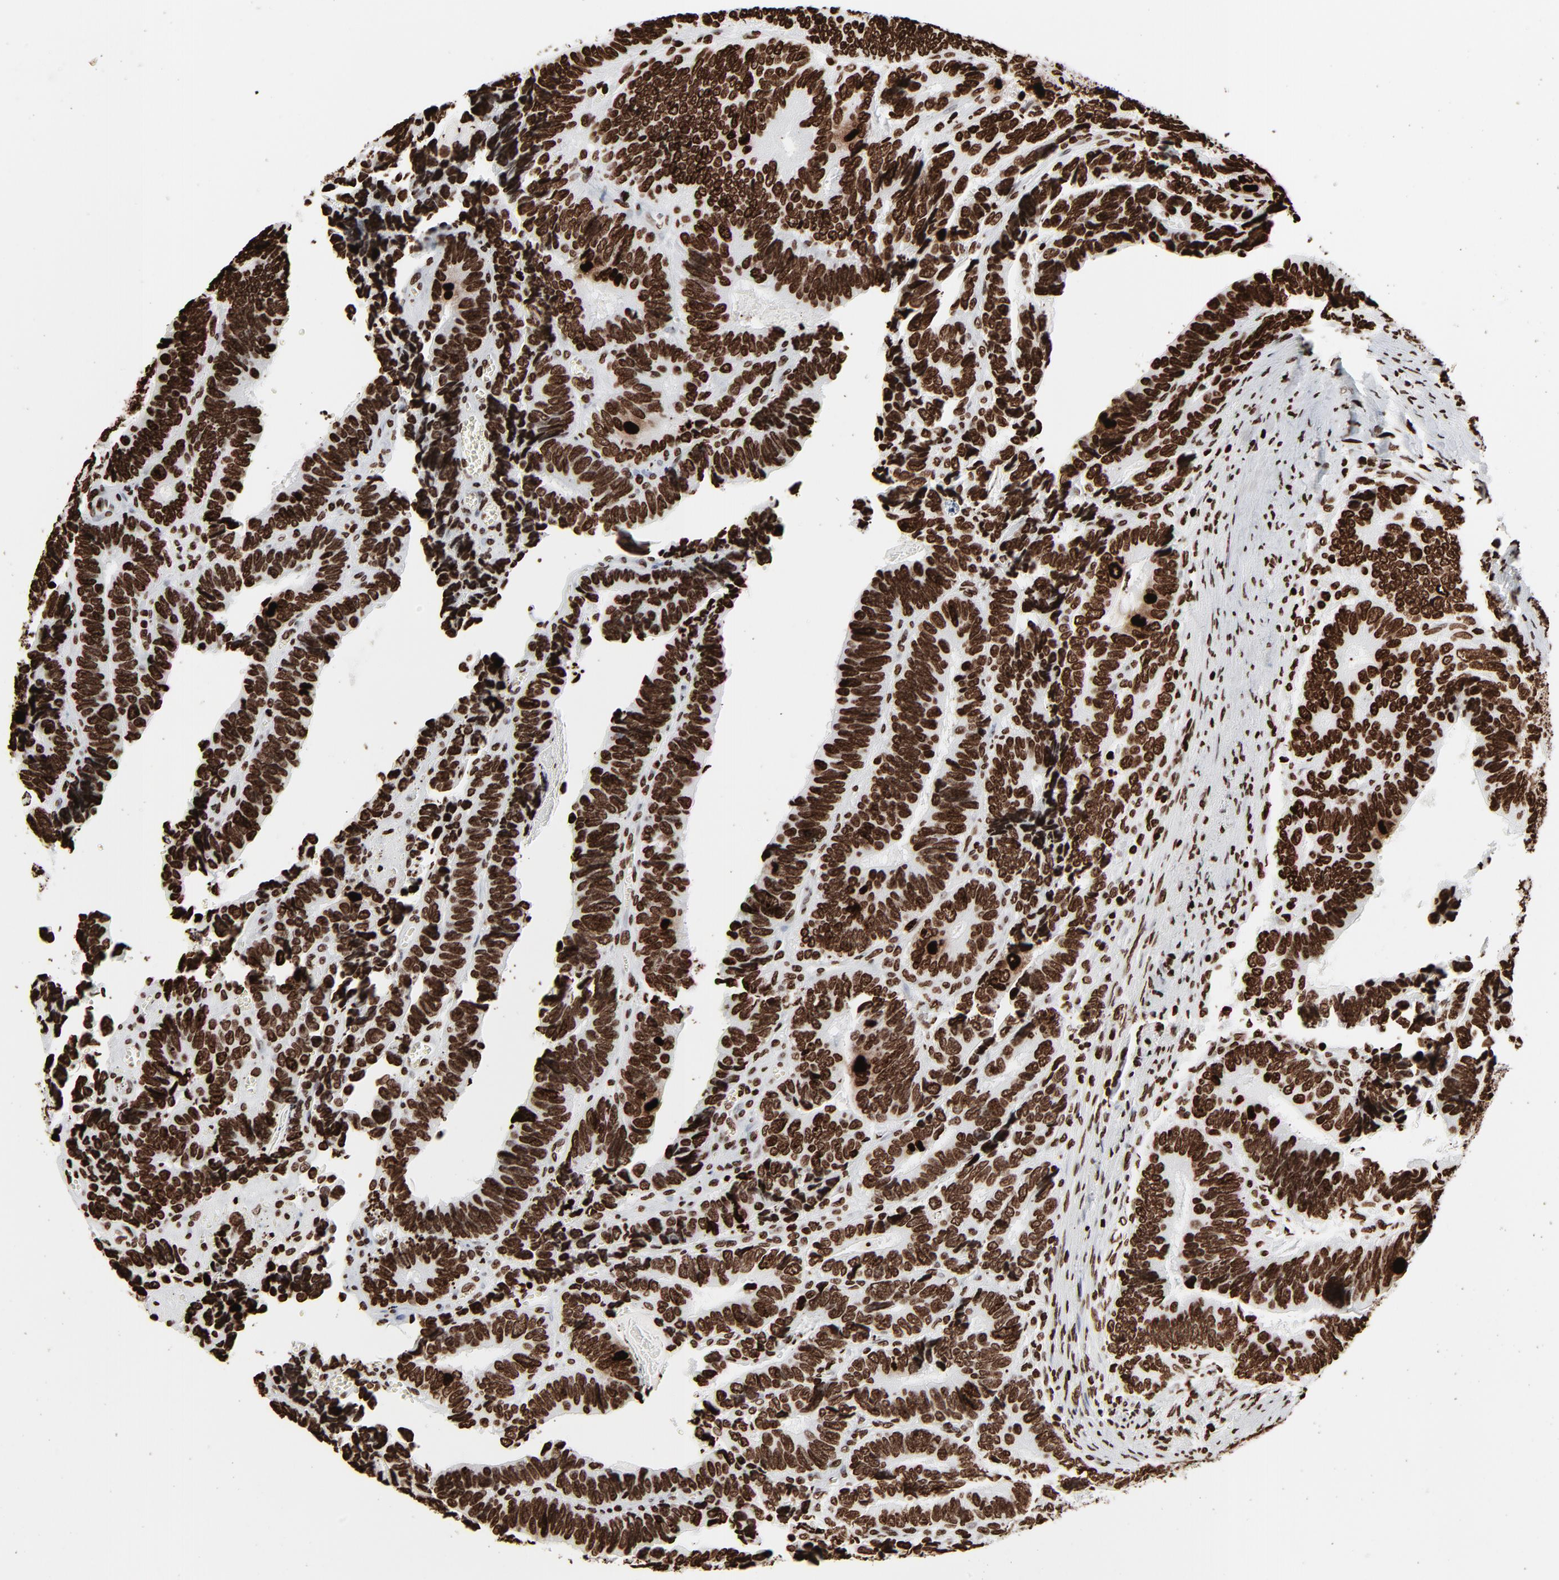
{"staining": {"intensity": "strong", "quantity": ">75%", "location": "nuclear"}, "tissue": "colorectal cancer", "cell_type": "Tumor cells", "image_type": "cancer", "snomed": [{"axis": "morphology", "description": "Adenocarcinoma, NOS"}, {"axis": "topography", "description": "Colon"}], "caption": "A high amount of strong nuclear staining is identified in about >75% of tumor cells in colorectal cancer tissue.", "gene": "H3-4", "patient": {"sex": "male", "age": 72}}